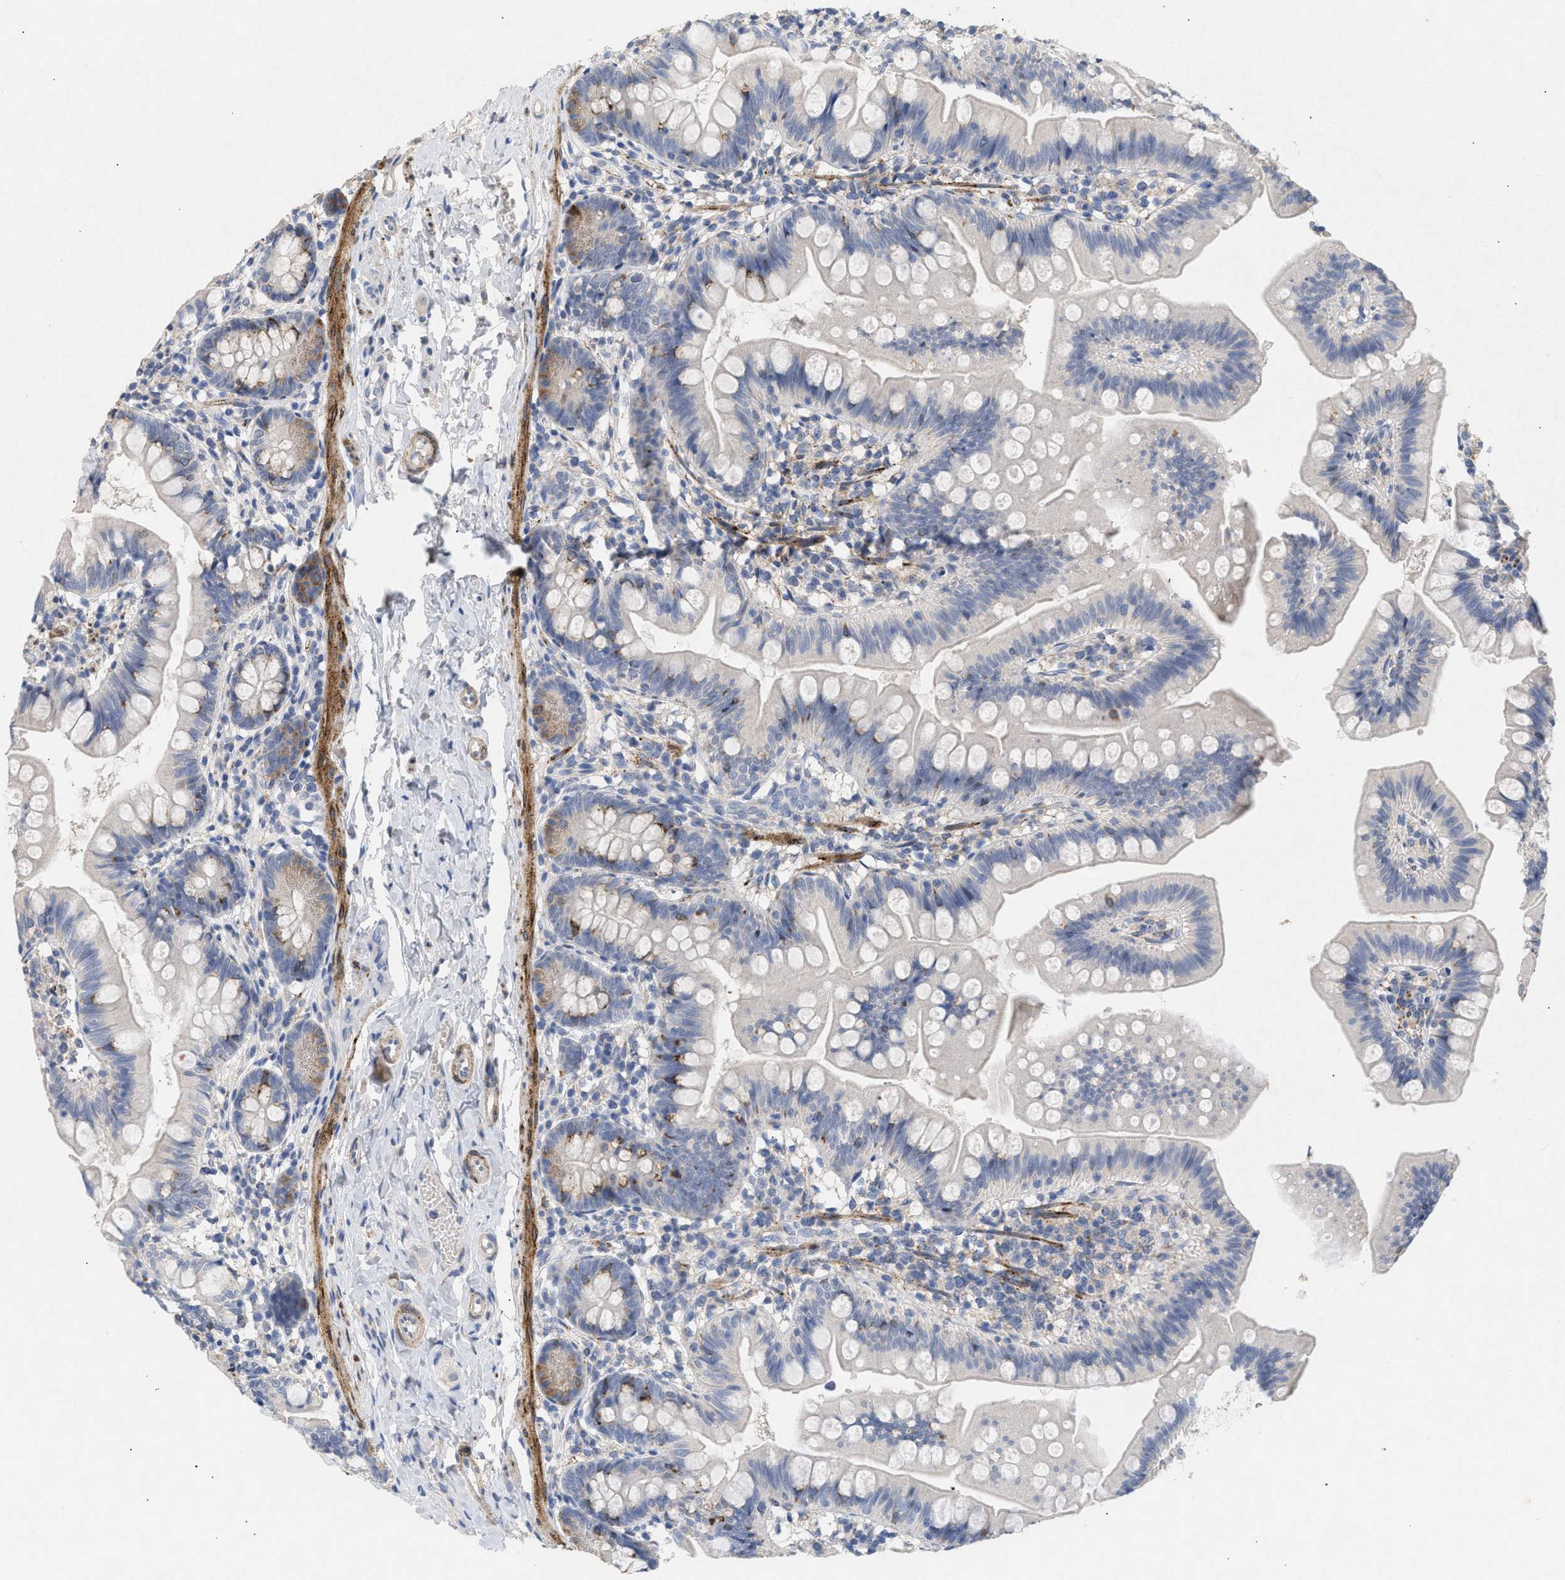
{"staining": {"intensity": "strong", "quantity": "<25%", "location": "cytoplasmic/membranous"}, "tissue": "small intestine", "cell_type": "Glandular cells", "image_type": "normal", "snomed": [{"axis": "morphology", "description": "Normal tissue, NOS"}, {"axis": "topography", "description": "Small intestine"}], "caption": "About <25% of glandular cells in unremarkable human small intestine exhibit strong cytoplasmic/membranous protein staining as visualized by brown immunohistochemical staining.", "gene": "SELENOM", "patient": {"sex": "male", "age": 7}}